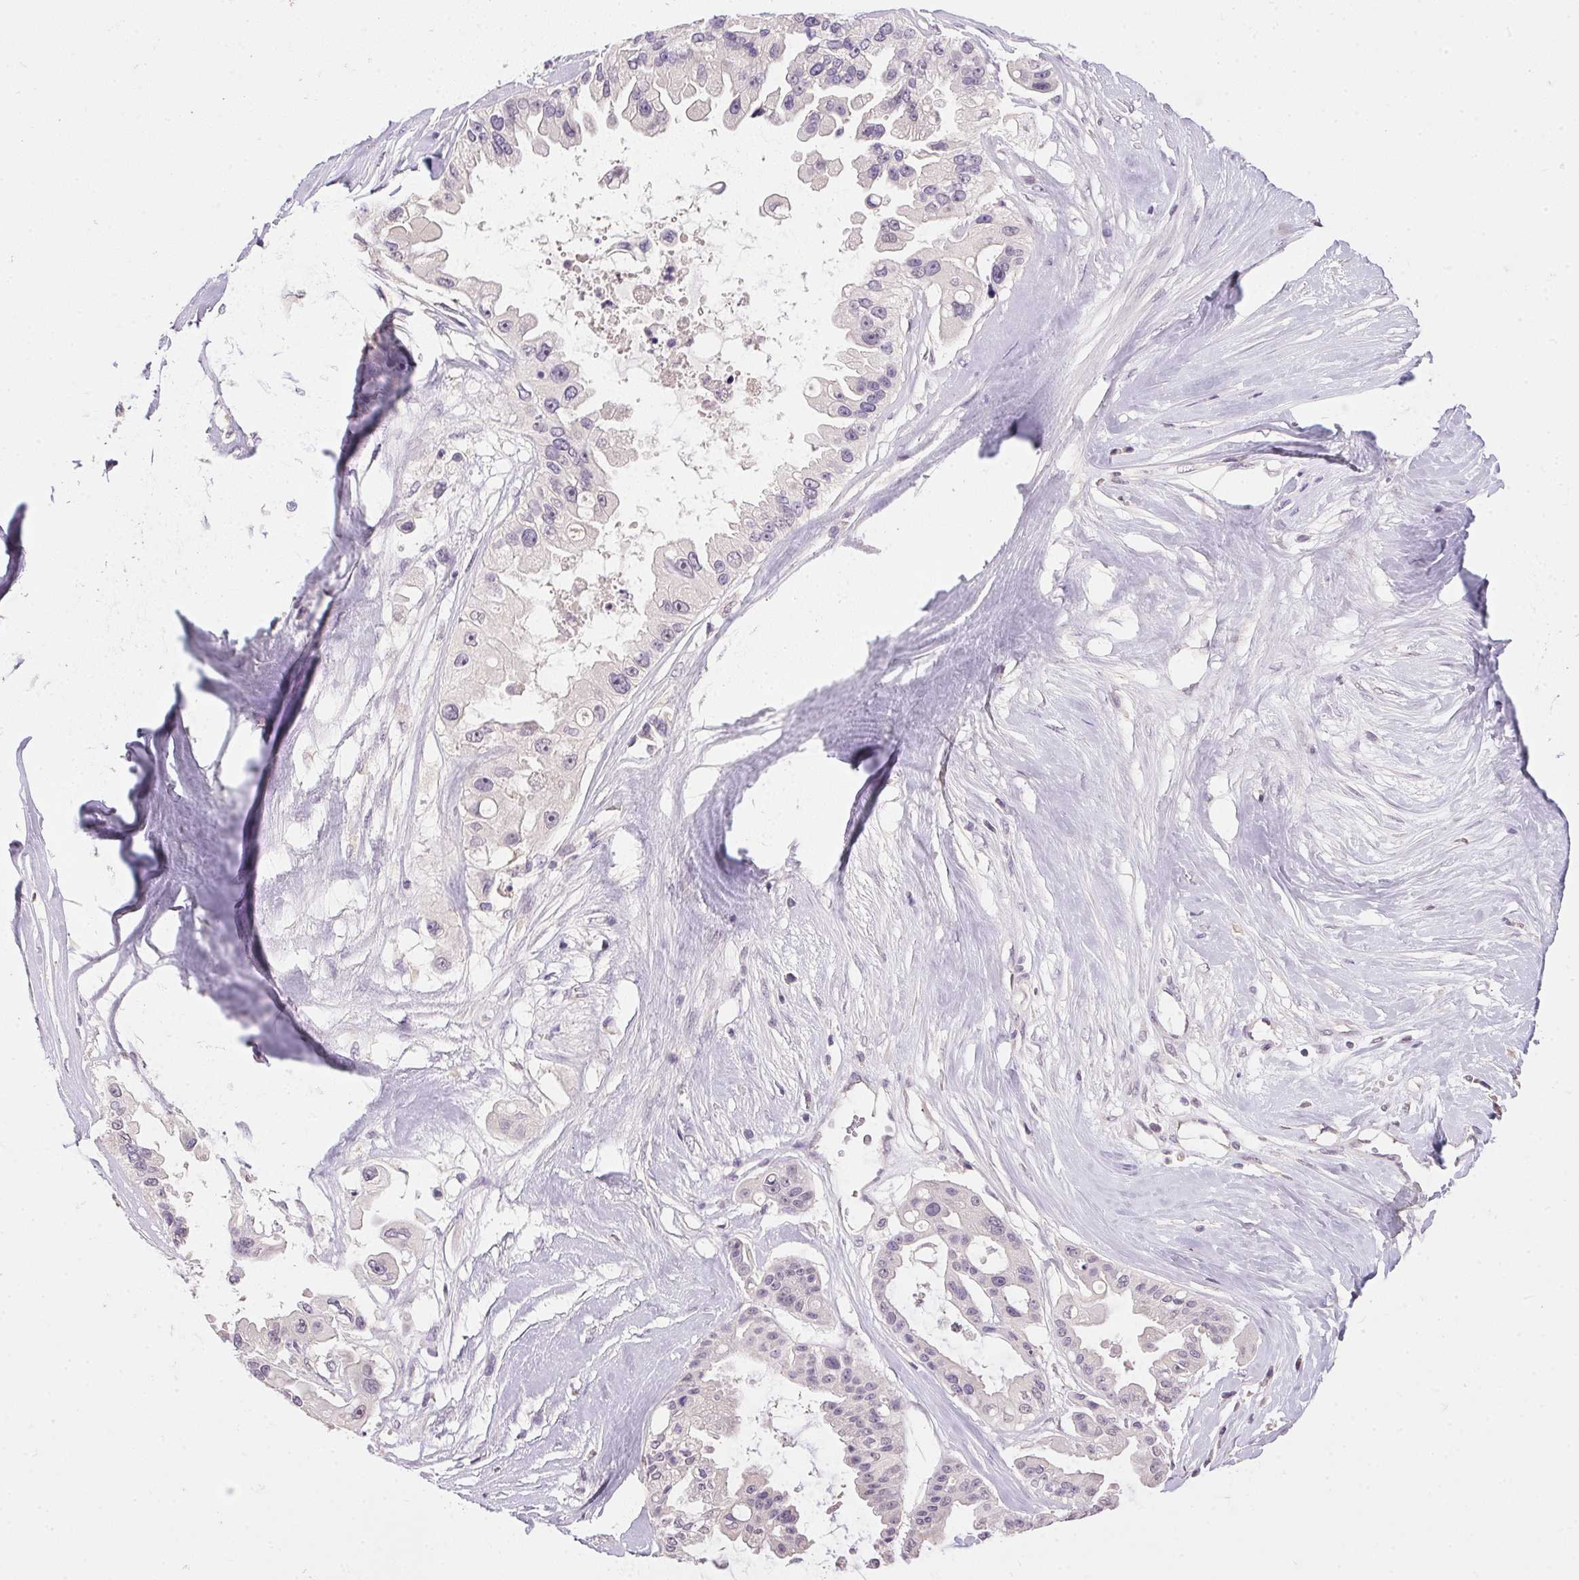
{"staining": {"intensity": "negative", "quantity": "none", "location": "none"}, "tissue": "ovarian cancer", "cell_type": "Tumor cells", "image_type": "cancer", "snomed": [{"axis": "morphology", "description": "Cystadenocarcinoma, serous, NOS"}, {"axis": "topography", "description": "Ovary"}], "caption": "An immunohistochemistry (IHC) photomicrograph of serous cystadenocarcinoma (ovarian) is shown. There is no staining in tumor cells of serous cystadenocarcinoma (ovarian).", "gene": "ALDH8A1", "patient": {"sex": "female", "age": 56}}